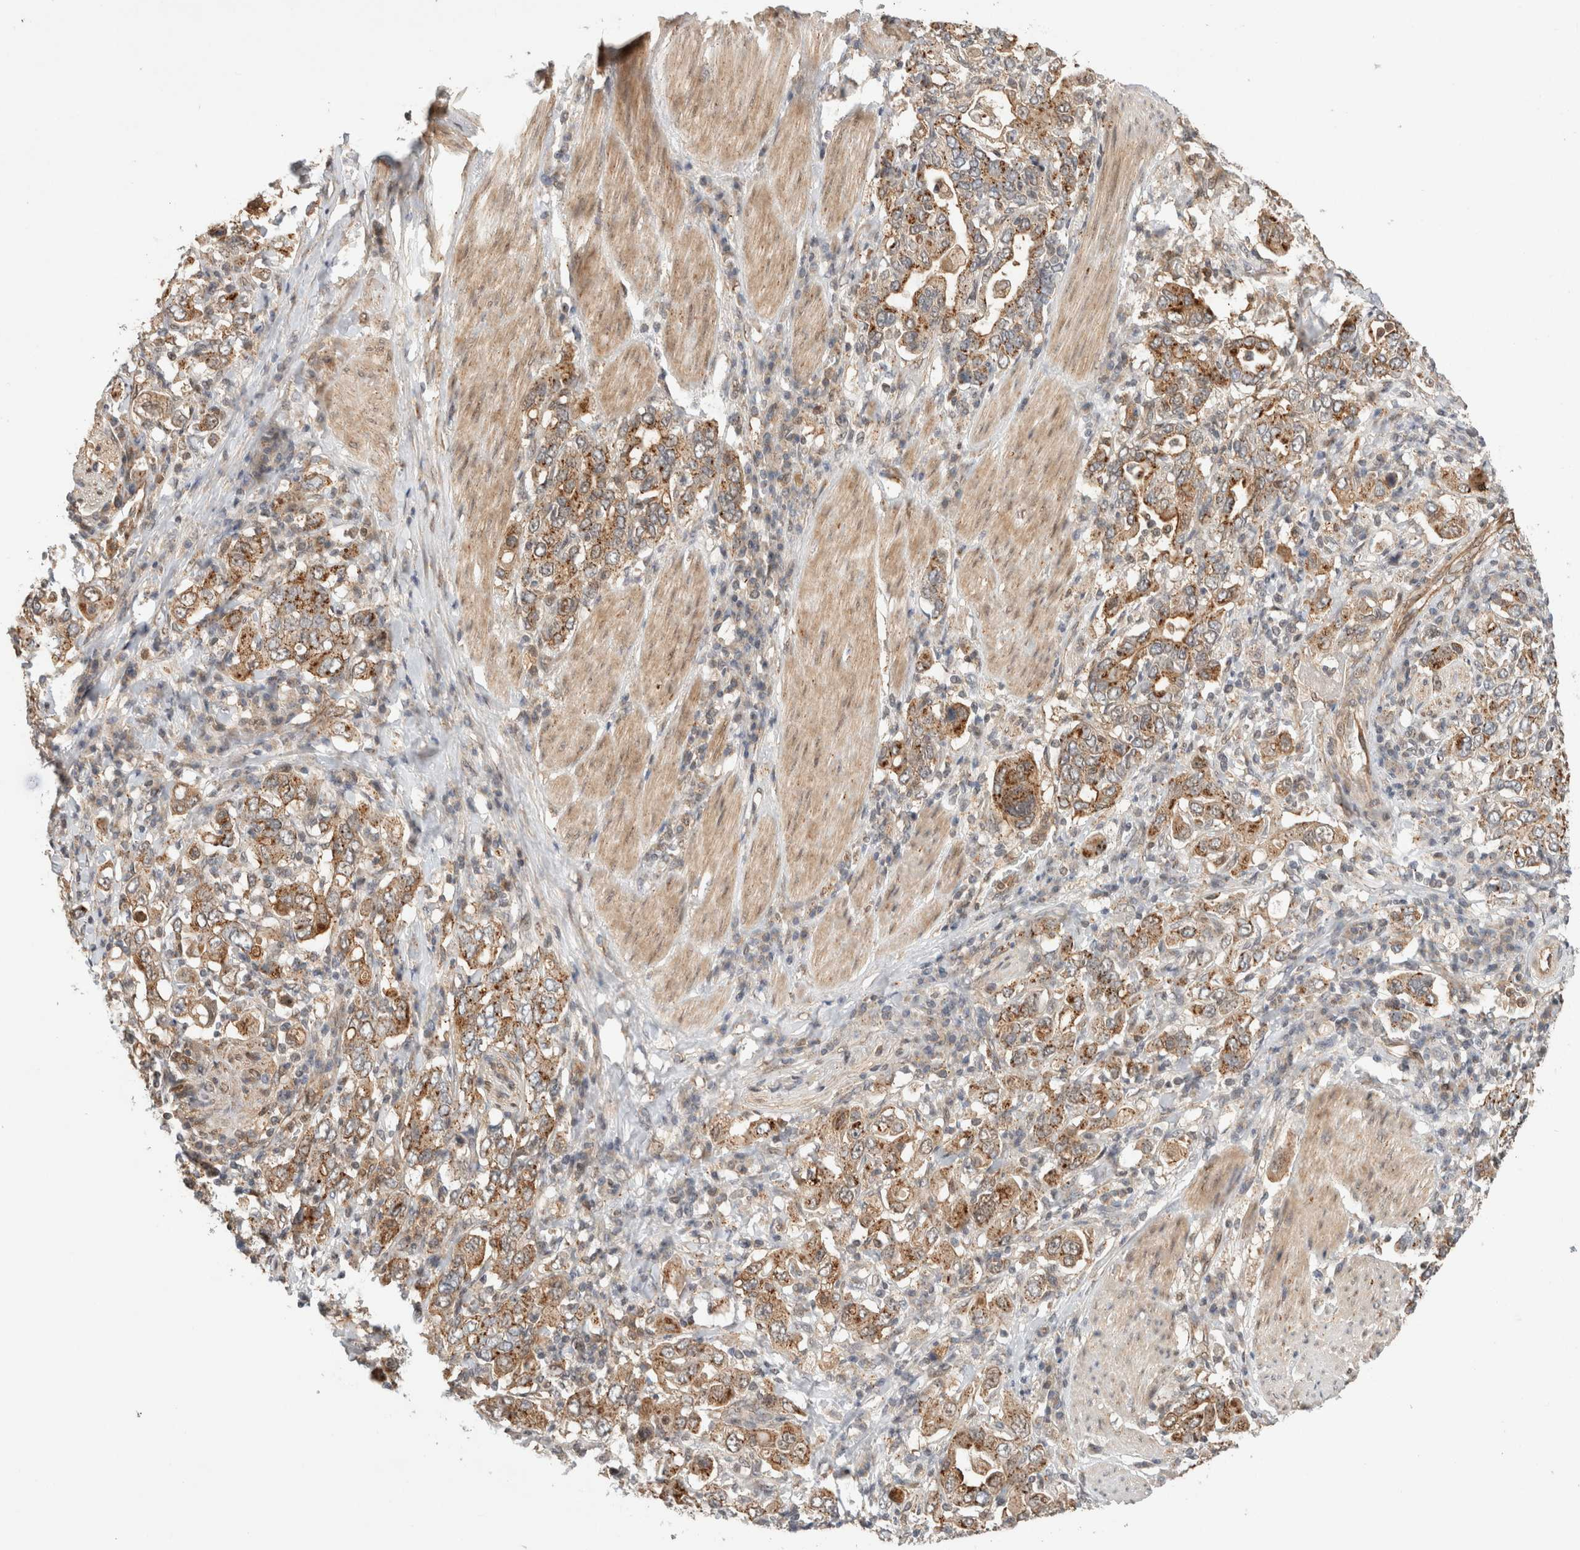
{"staining": {"intensity": "moderate", "quantity": ">75%", "location": "cytoplasmic/membranous"}, "tissue": "stomach cancer", "cell_type": "Tumor cells", "image_type": "cancer", "snomed": [{"axis": "morphology", "description": "Adenocarcinoma, NOS"}, {"axis": "topography", "description": "Stomach, upper"}], "caption": "A medium amount of moderate cytoplasmic/membranous staining is appreciated in about >75% of tumor cells in stomach cancer tissue. (IHC, brightfield microscopy, high magnification).", "gene": "OTUD6B", "patient": {"sex": "male", "age": 62}}